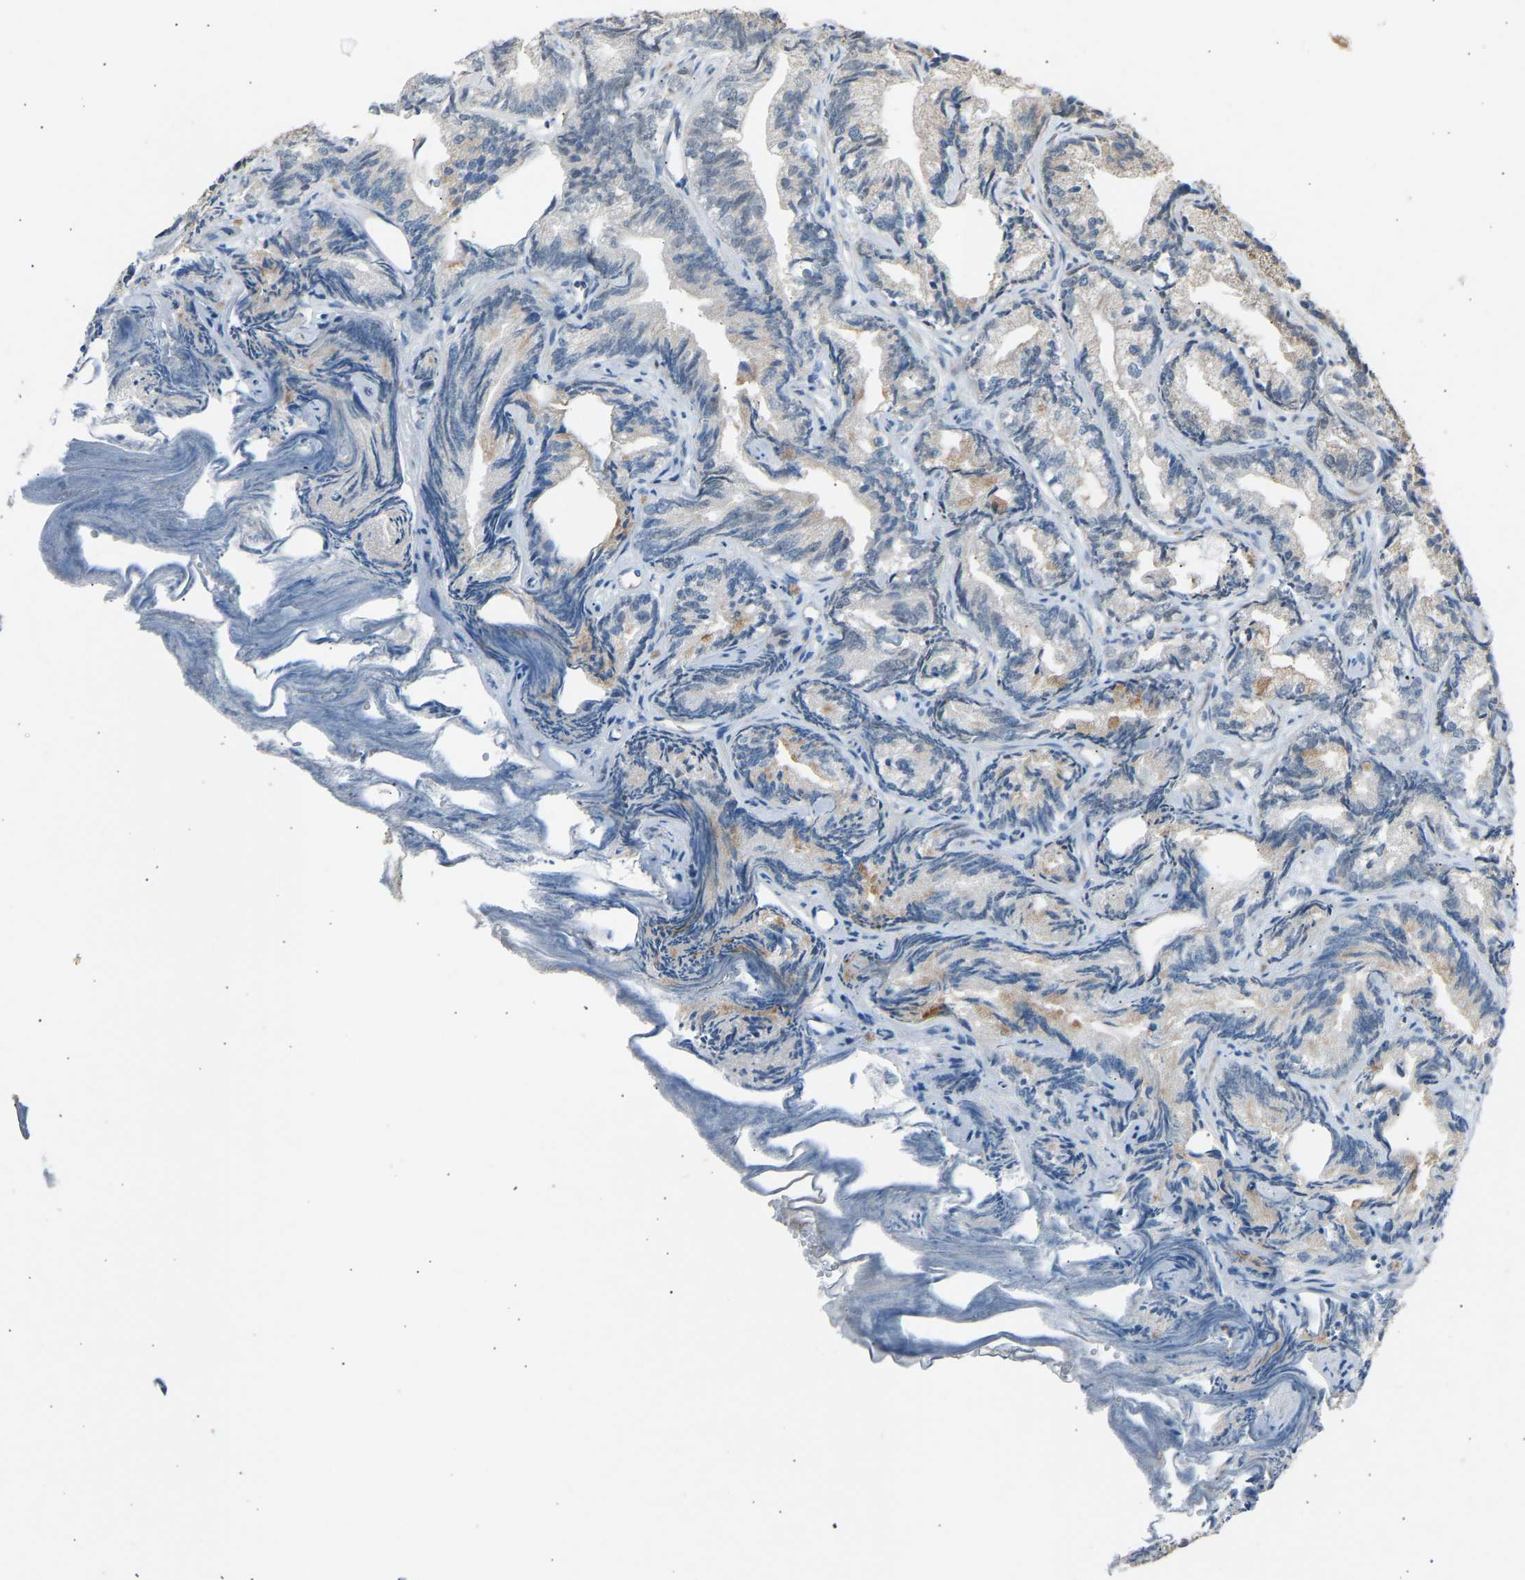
{"staining": {"intensity": "moderate", "quantity": "<25%", "location": "cytoplasmic/membranous"}, "tissue": "prostate cancer", "cell_type": "Tumor cells", "image_type": "cancer", "snomed": [{"axis": "morphology", "description": "Adenocarcinoma, Low grade"}, {"axis": "topography", "description": "Prostate"}], "caption": "High-magnification brightfield microscopy of prostate cancer stained with DAB (brown) and counterstained with hematoxylin (blue). tumor cells exhibit moderate cytoplasmic/membranous staining is seen in approximately<25% of cells.", "gene": "VPS41", "patient": {"sex": "male", "age": 89}}